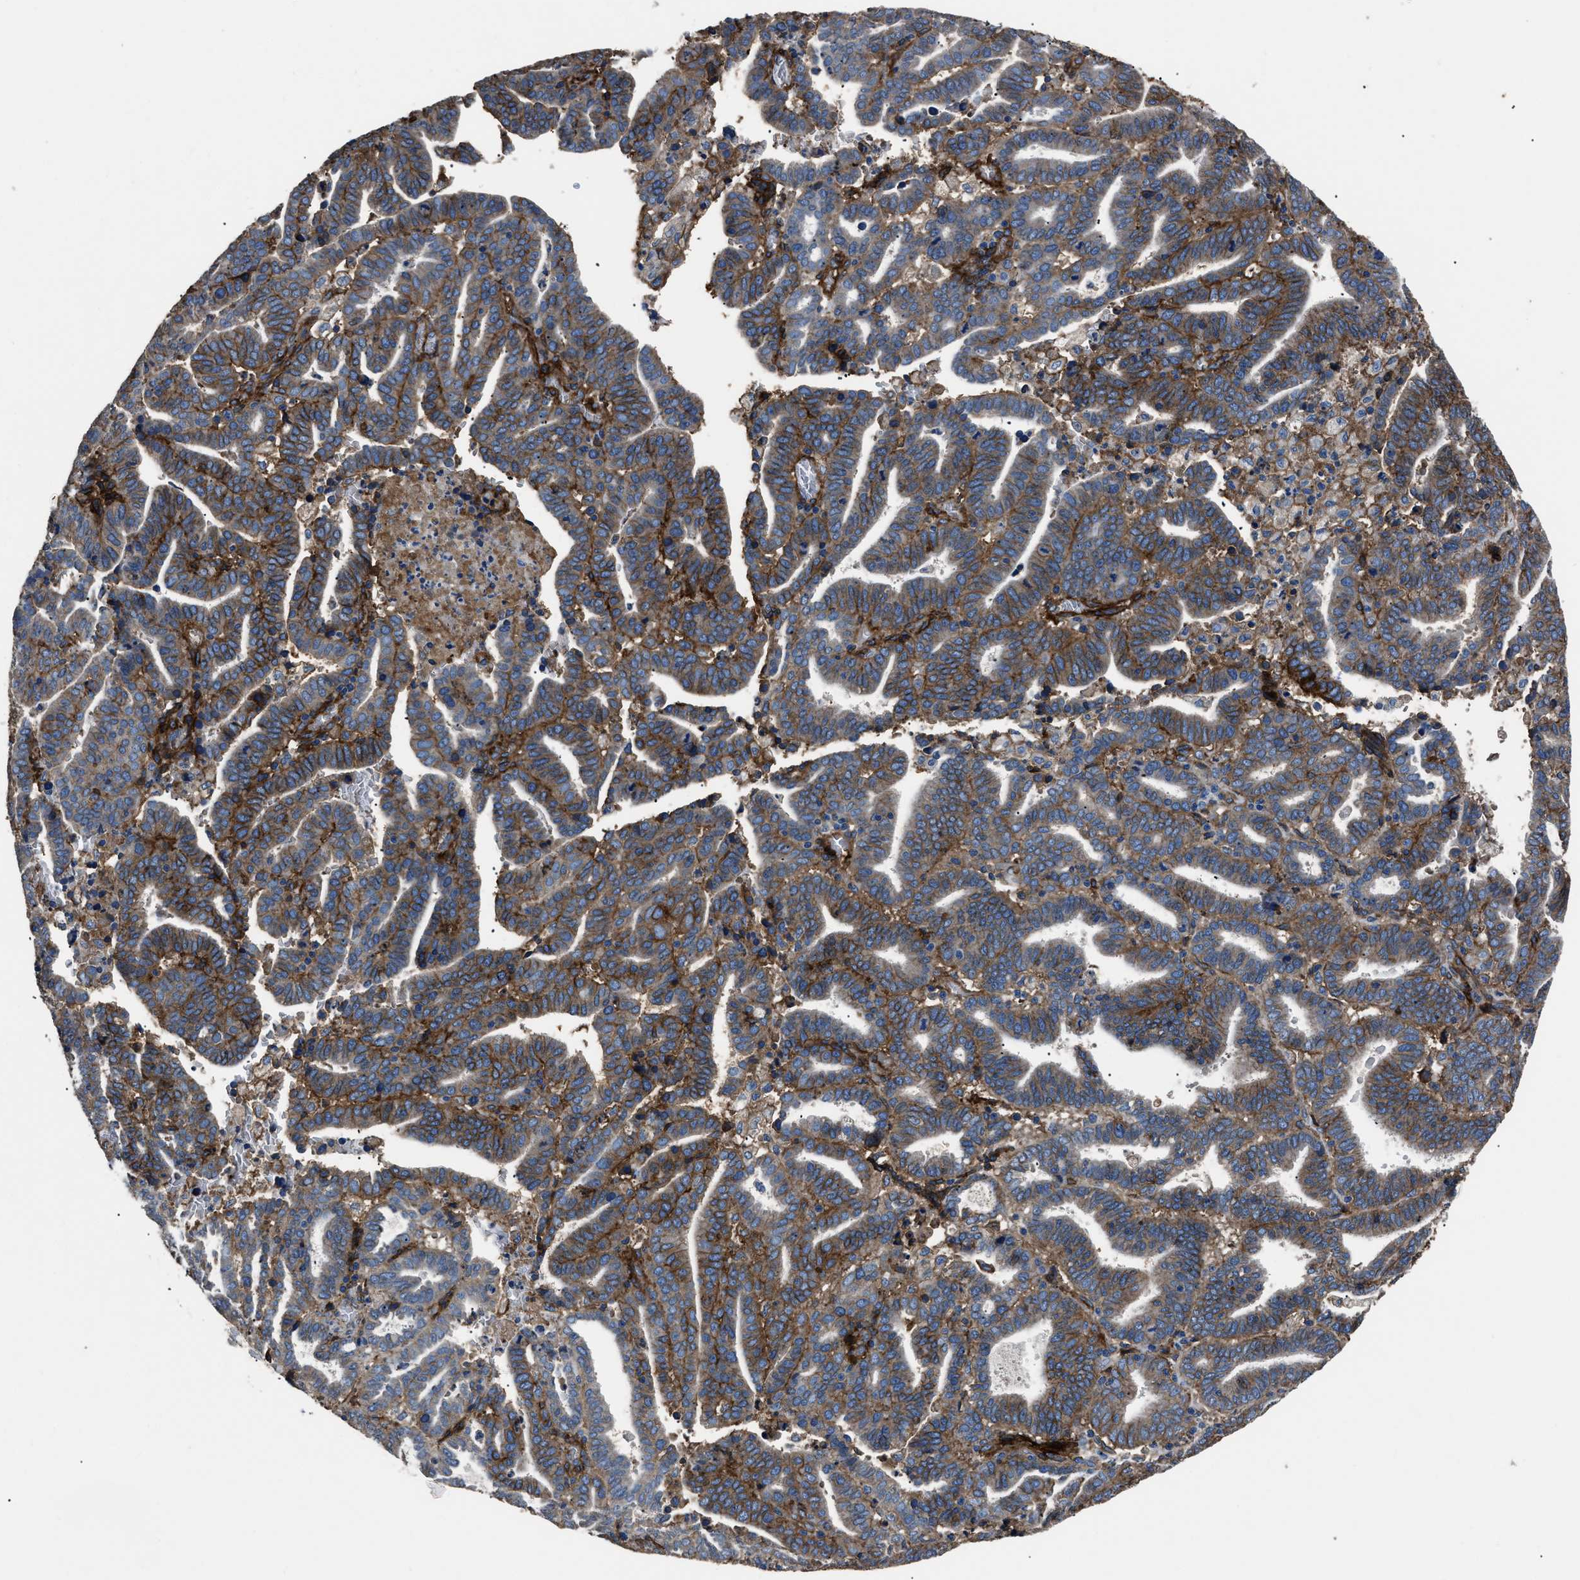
{"staining": {"intensity": "weak", "quantity": ">75%", "location": "cytoplasmic/membranous"}, "tissue": "endometrial cancer", "cell_type": "Tumor cells", "image_type": "cancer", "snomed": [{"axis": "morphology", "description": "Adenocarcinoma, NOS"}, {"axis": "topography", "description": "Uterus"}], "caption": "This histopathology image reveals adenocarcinoma (endometrial) stained with immunohistochemistry to label a protein in brown. The cytoplasmic/membranous of tumor cells show weak positivity for the protein. Nuclei are counter-stained blue.", "gene": "CD276", "patient": {"sex": "female", "age": 83}}